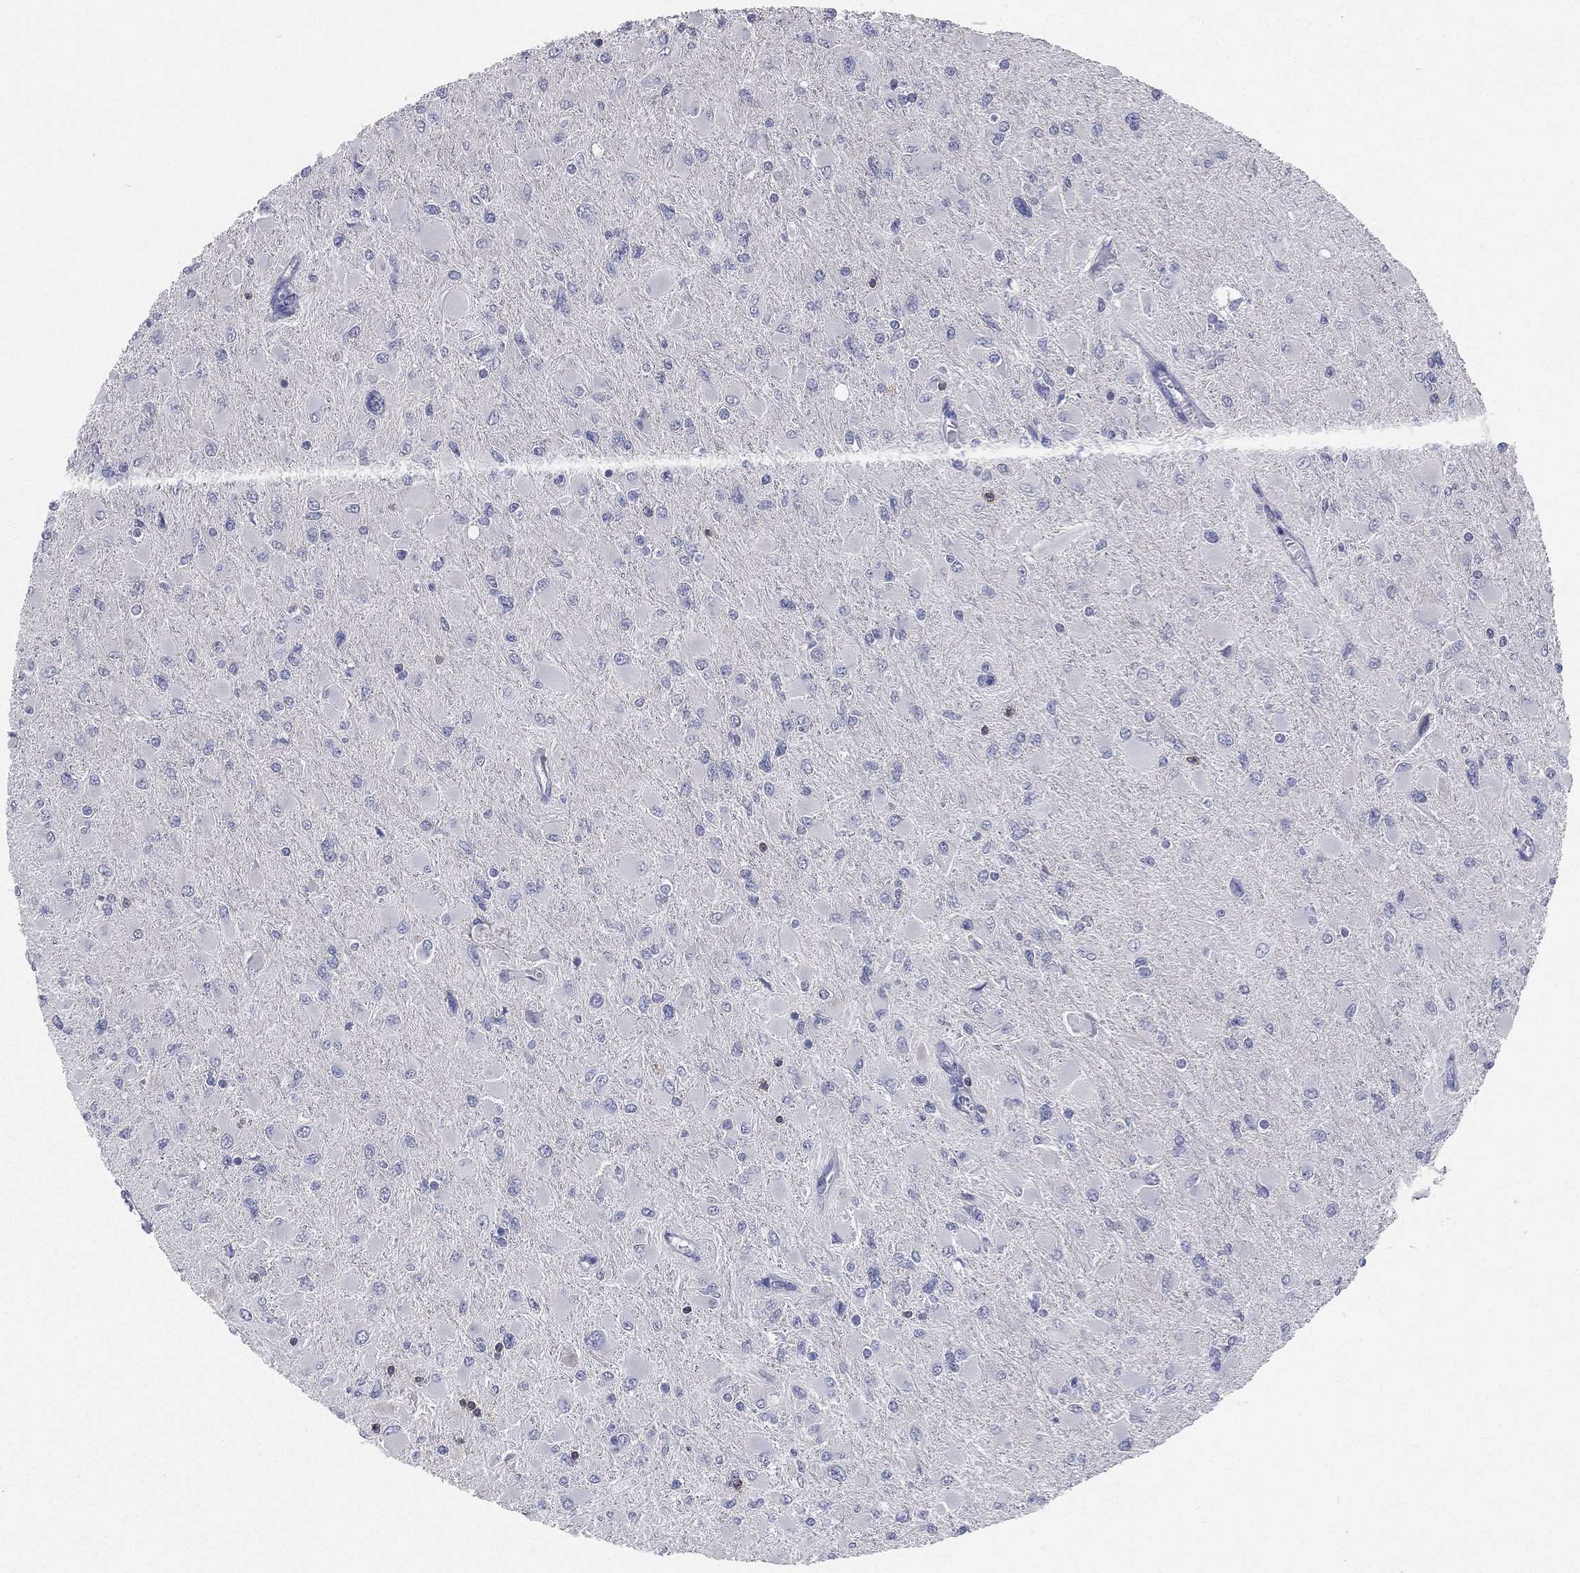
{"staining": {"intensity": "negative", "quantity": "none", "location": "none"}, "tissue": "glioma", "cell_type": "Tumor cells", "image_type": "cancer", "snomed": [{"axis": "morphology", "description": "Glioma, malignant, High grade"}, {"axis": "topography", "description": "Cerebral cortex"}], "caption": "Immunohistochemistry (IHC) photomicrograph of human malignant glioma (high-grade) stained for a protein (brown), which shows no expression in tumor cells.", "gene": "CD3D", "patient": {"sex": "female", "age": 36}}